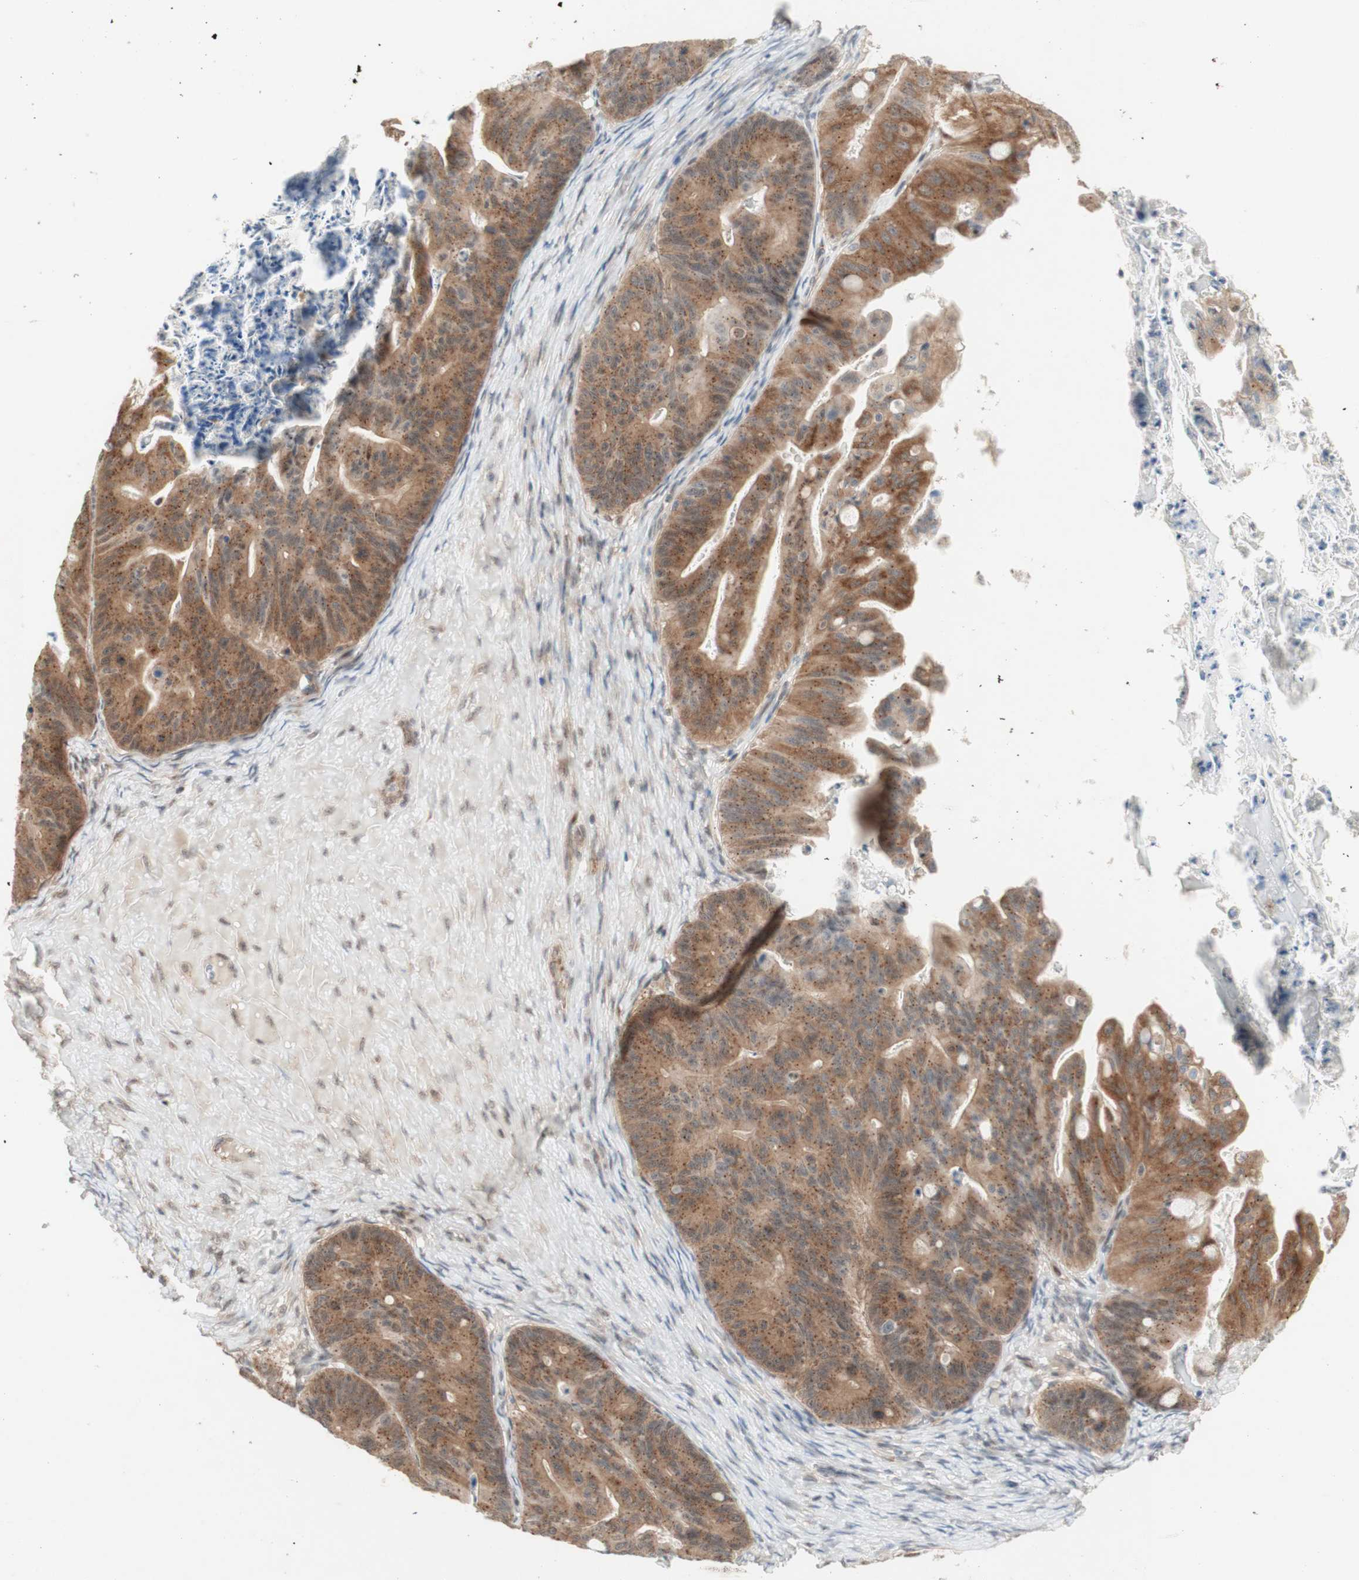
{"staining": {"intensity": "moderate", "quantity": ">75%", "location": "cytoplasmic/membranous"}, "tissue": "ovarian cancer", "cell_type": "Tumor cells", "image_type": "cancer", "snomed": [{"axis": "morphology", "description": "Cystadenocarcinoma, mucinous, NOS"}, {"axis": "topography", "description": "Ovary"}], "caption": "An immunohistochemistry photomicrograph of tumor tissue is shown. Protein staining in brown shows moderate cytoplasmic/membranous positivity in mucinous cystadenocarcinoma (ovarian) within tumor cells. (Stains: DAB in brown, nuclei in blue, Microscopy: brightfield microscopy at high magnification).", "gene": "CYLD", "patient": {"sex": "female", "age": 37}}